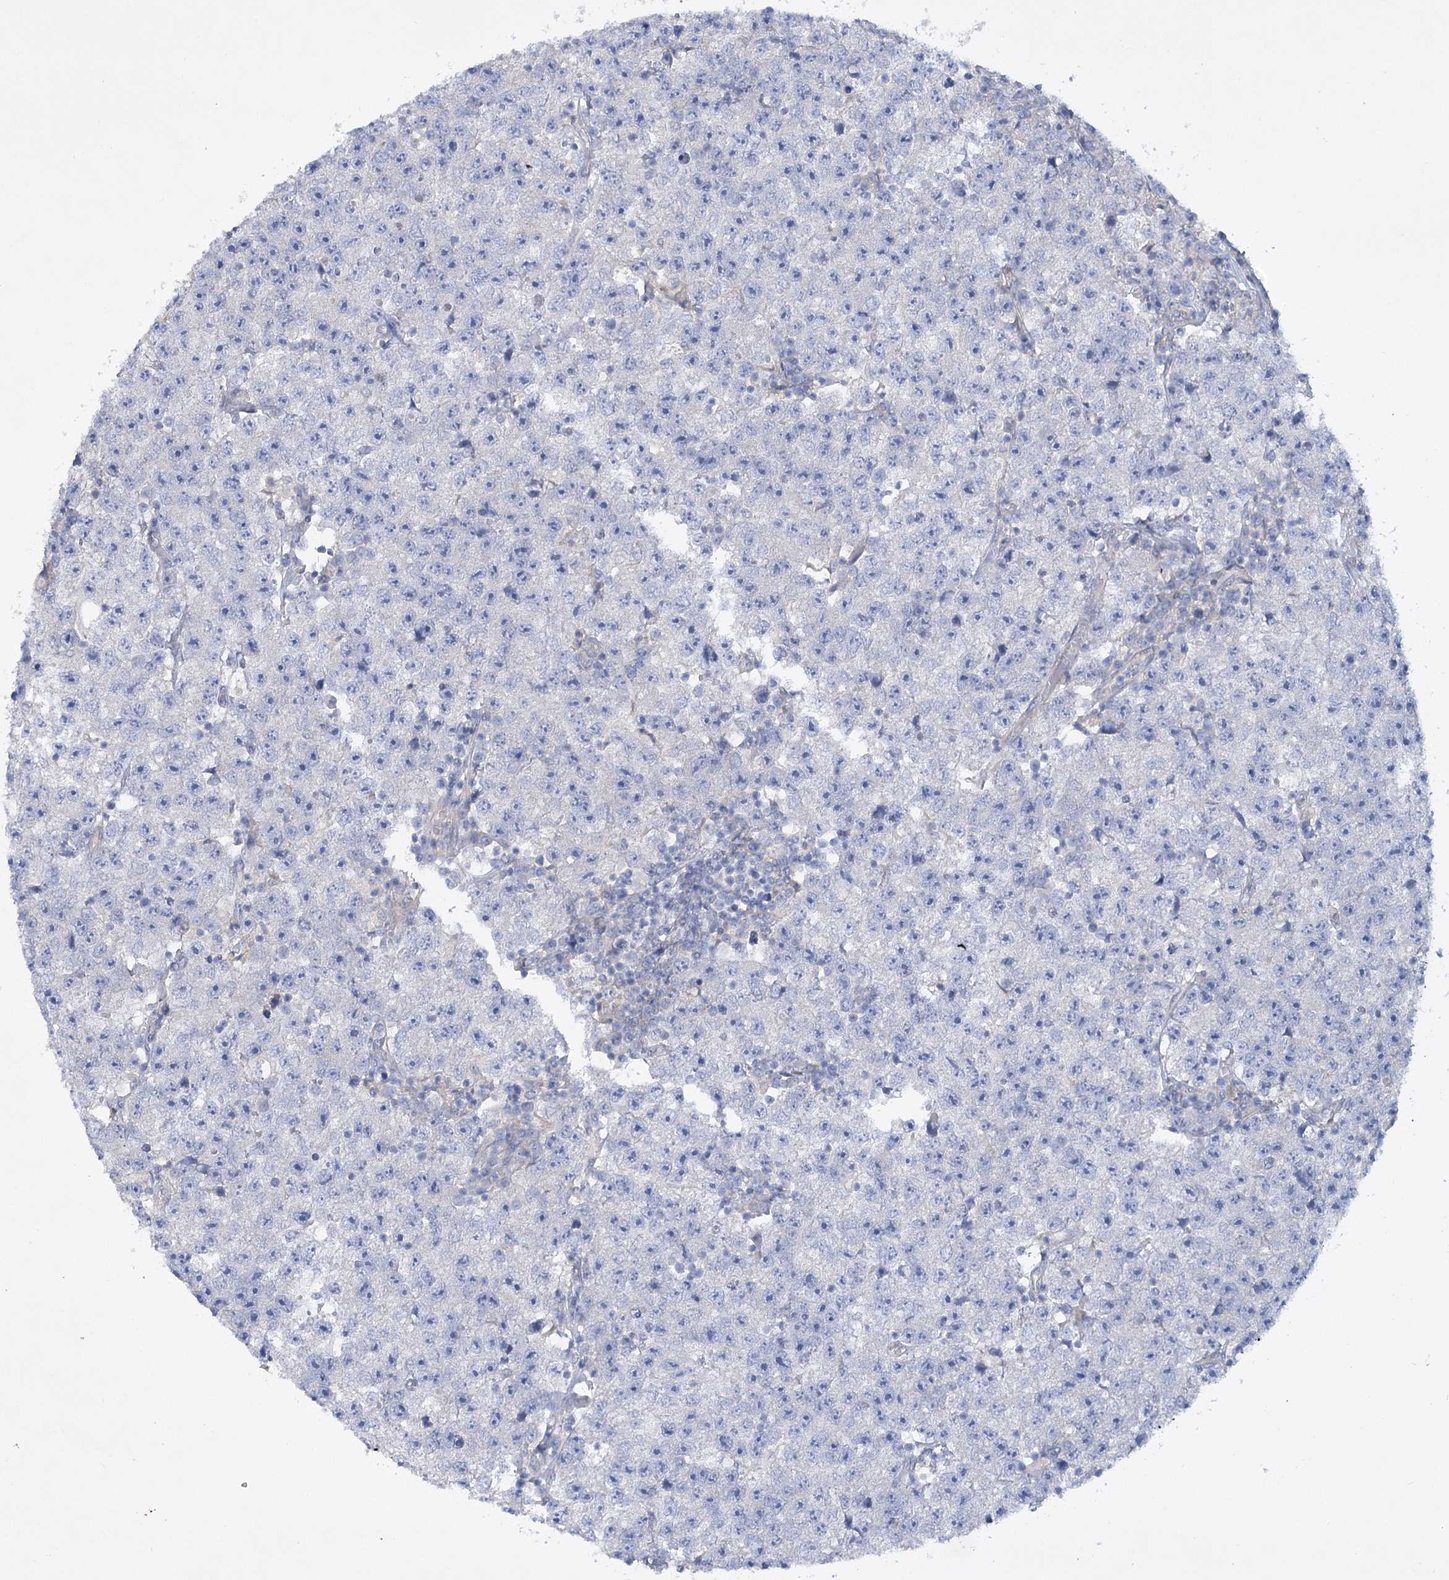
{"staining": {"intensity": "negative", "quantity": "none", "location": "none"}, "tissue": "testis cancer", "cell_type": "Tumor cells", "image_type": "cancer", "snomed": [{"axis": "morphology", "description": "Seminoma, NOS"}, {"axis": "topography", "description": "Testis"}], "caption": "Histopathology image shows no protein expression in tumor cells of seminoma (testis) tissue. Brightfield microscopy of IHC stained with DAB (3,3'-diaminobenzidine) (brown) and hematoxylin (blue), captured at high magnification.", "gene": "AAMDC", "patient": {"sex": "male", "age": 22}}